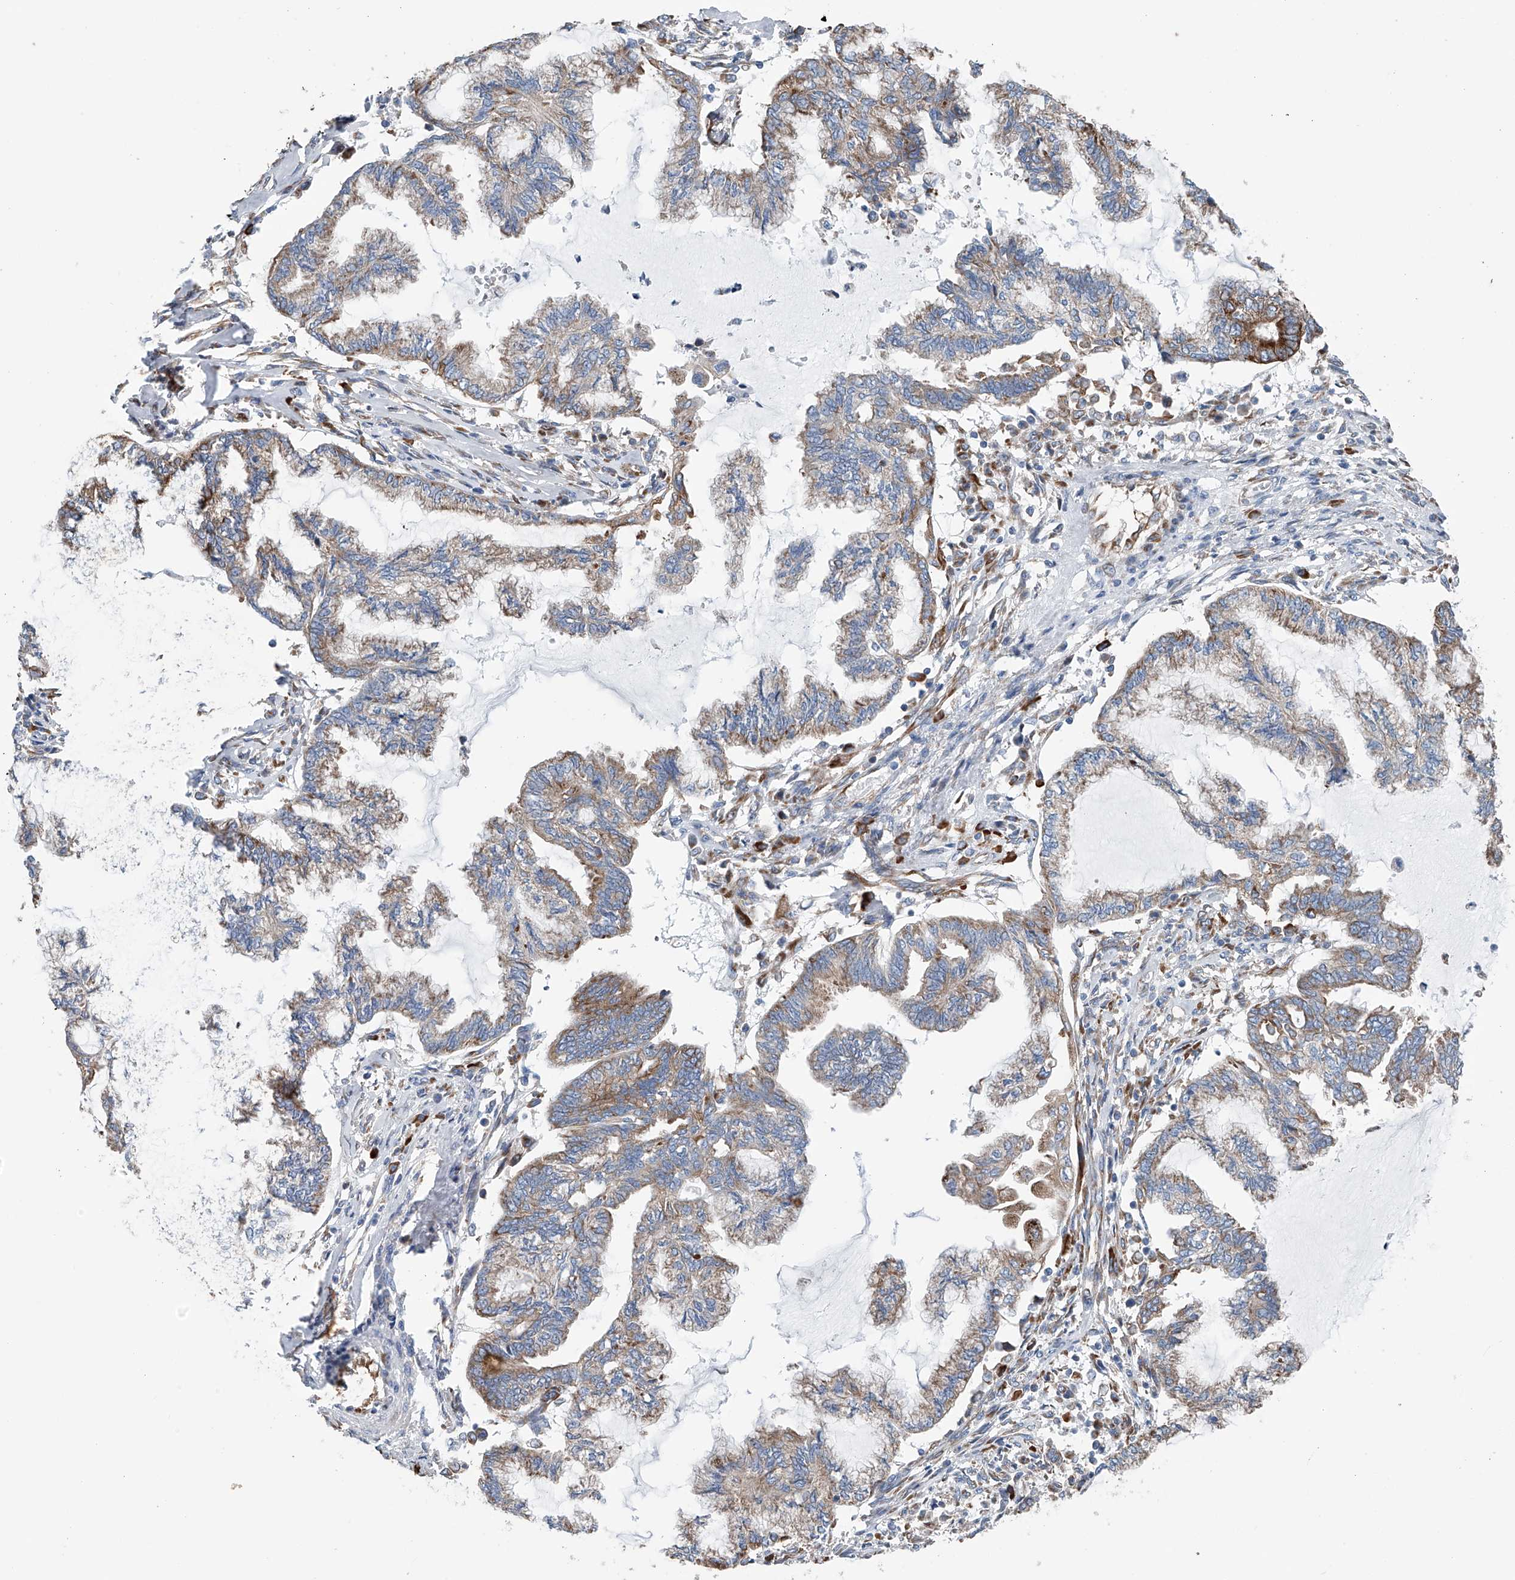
{"staining": {"intensity": "weak", "quantity": ">75%", "location": "cytoplasmic/membranous"}, "tissue": "endometrial cancer", "cell_type": "Tumor cells", "image_type": "cancer", "snomed": [{"axis": "morphology", "description": "Adenocarcinoma, NOS"}, {"axis": "topography", "description": "Endometrium"}], "caption": "Weak cytoplasmic/membranous expression is appreciated in approximately >75% of tumor cells in endometrial adenocarcinoma. The staining was performed using DAB (3,3'-diaminobenzidine) to visualize the protein expression in brown, while the nuclei were stained in blue with hematoxylin (Magnification: 20x).", "gene": "RPL26L1", "patient": {"sex": "female", "age": 86}}